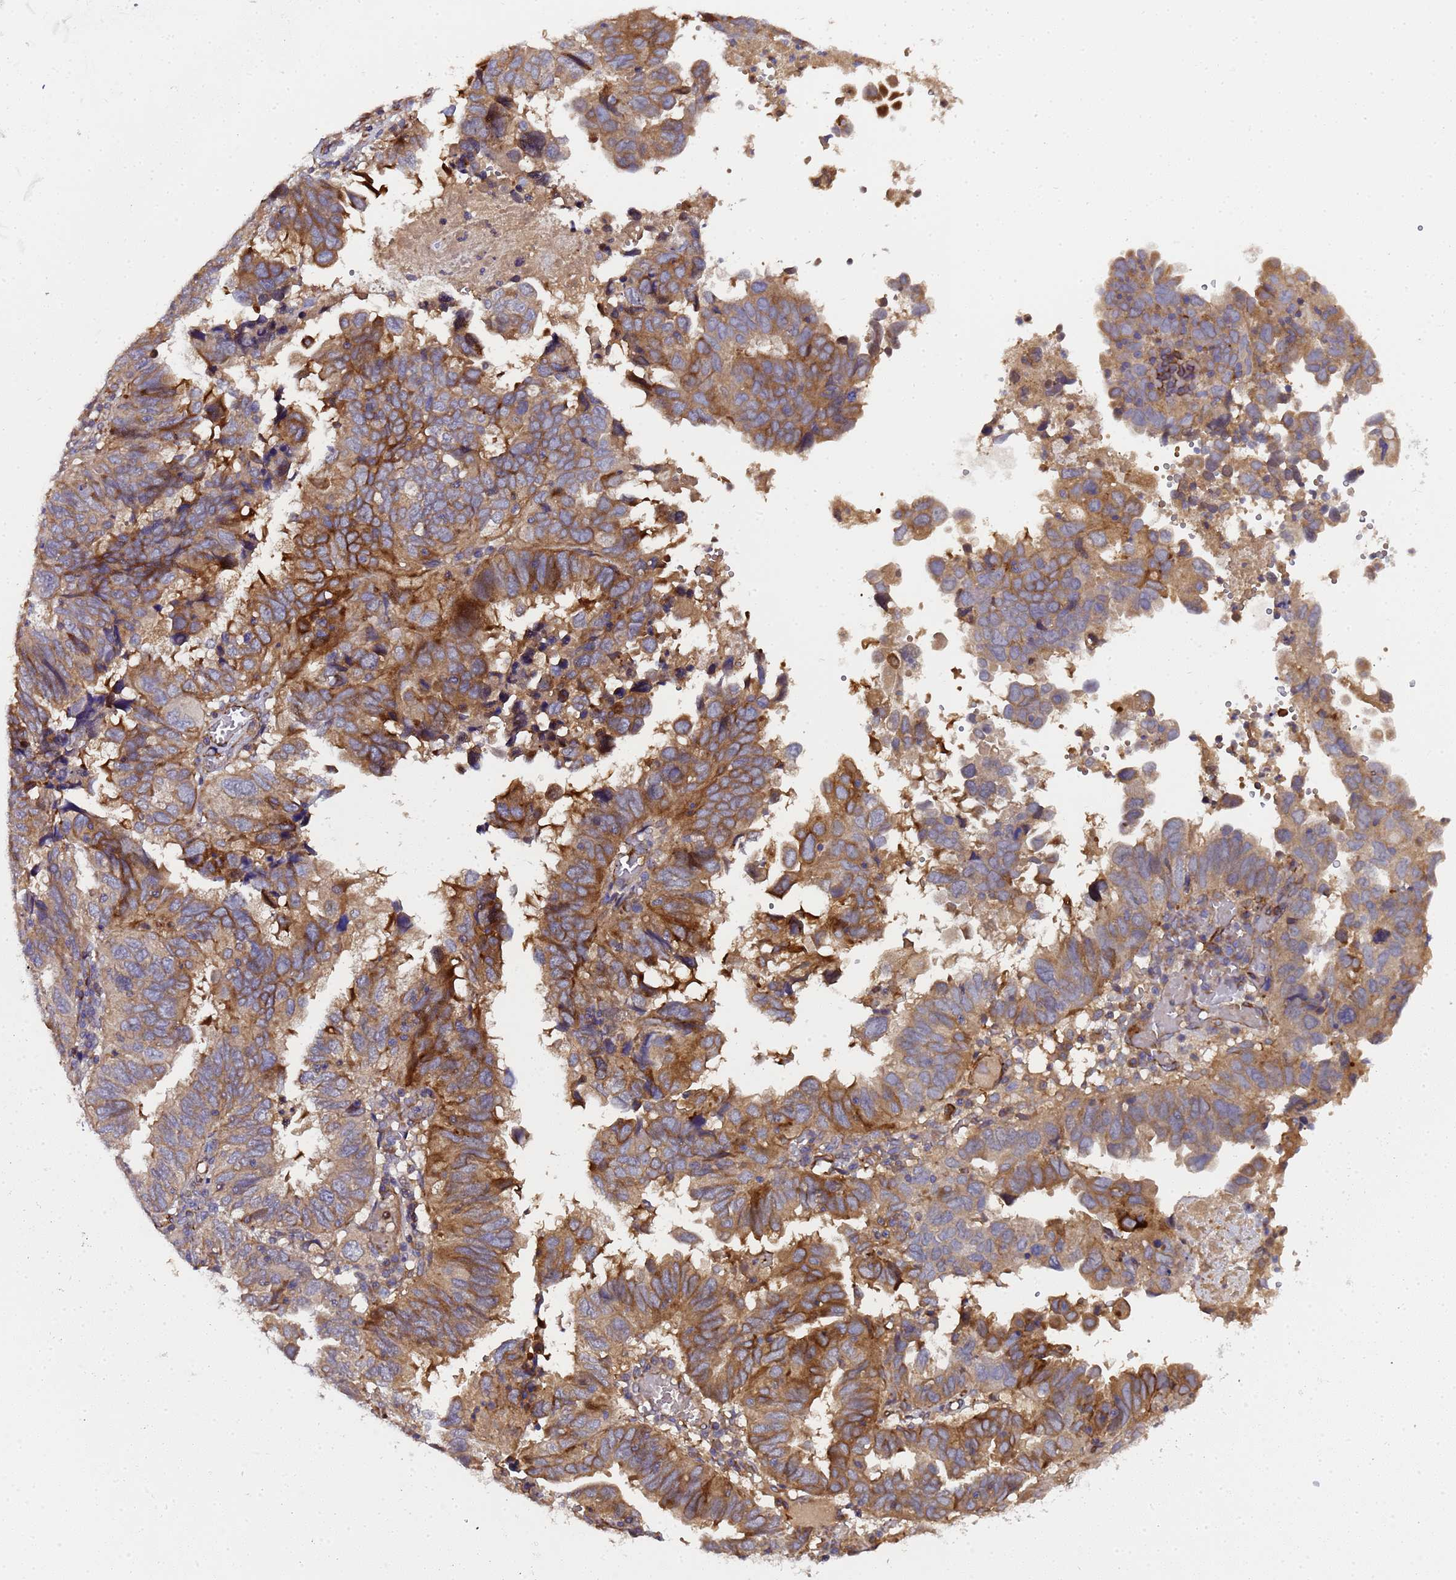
{"staining": {"intensity": "moderate", "quantity": "25%-75%", "location": "cytoplasmic/membranous"}, "tissue": "endometrial cancer", "cell_type": "Tumor cells", "image_type": "cancer", "snomed": [{"axis": "morphology", "description": "Adenocarcinoma, NOS"}, {"axis": "topography", "description": "Uterus"}], "caption": "Brown immunohistochemical staining in endometrial cancer (adenocarcinoma) reveals moderate cytoplasmic/membranous expression in about 25%-75% of tumor cells.", "gene": "MOCS1", "patient": {"sex": "female", "age": 77}}